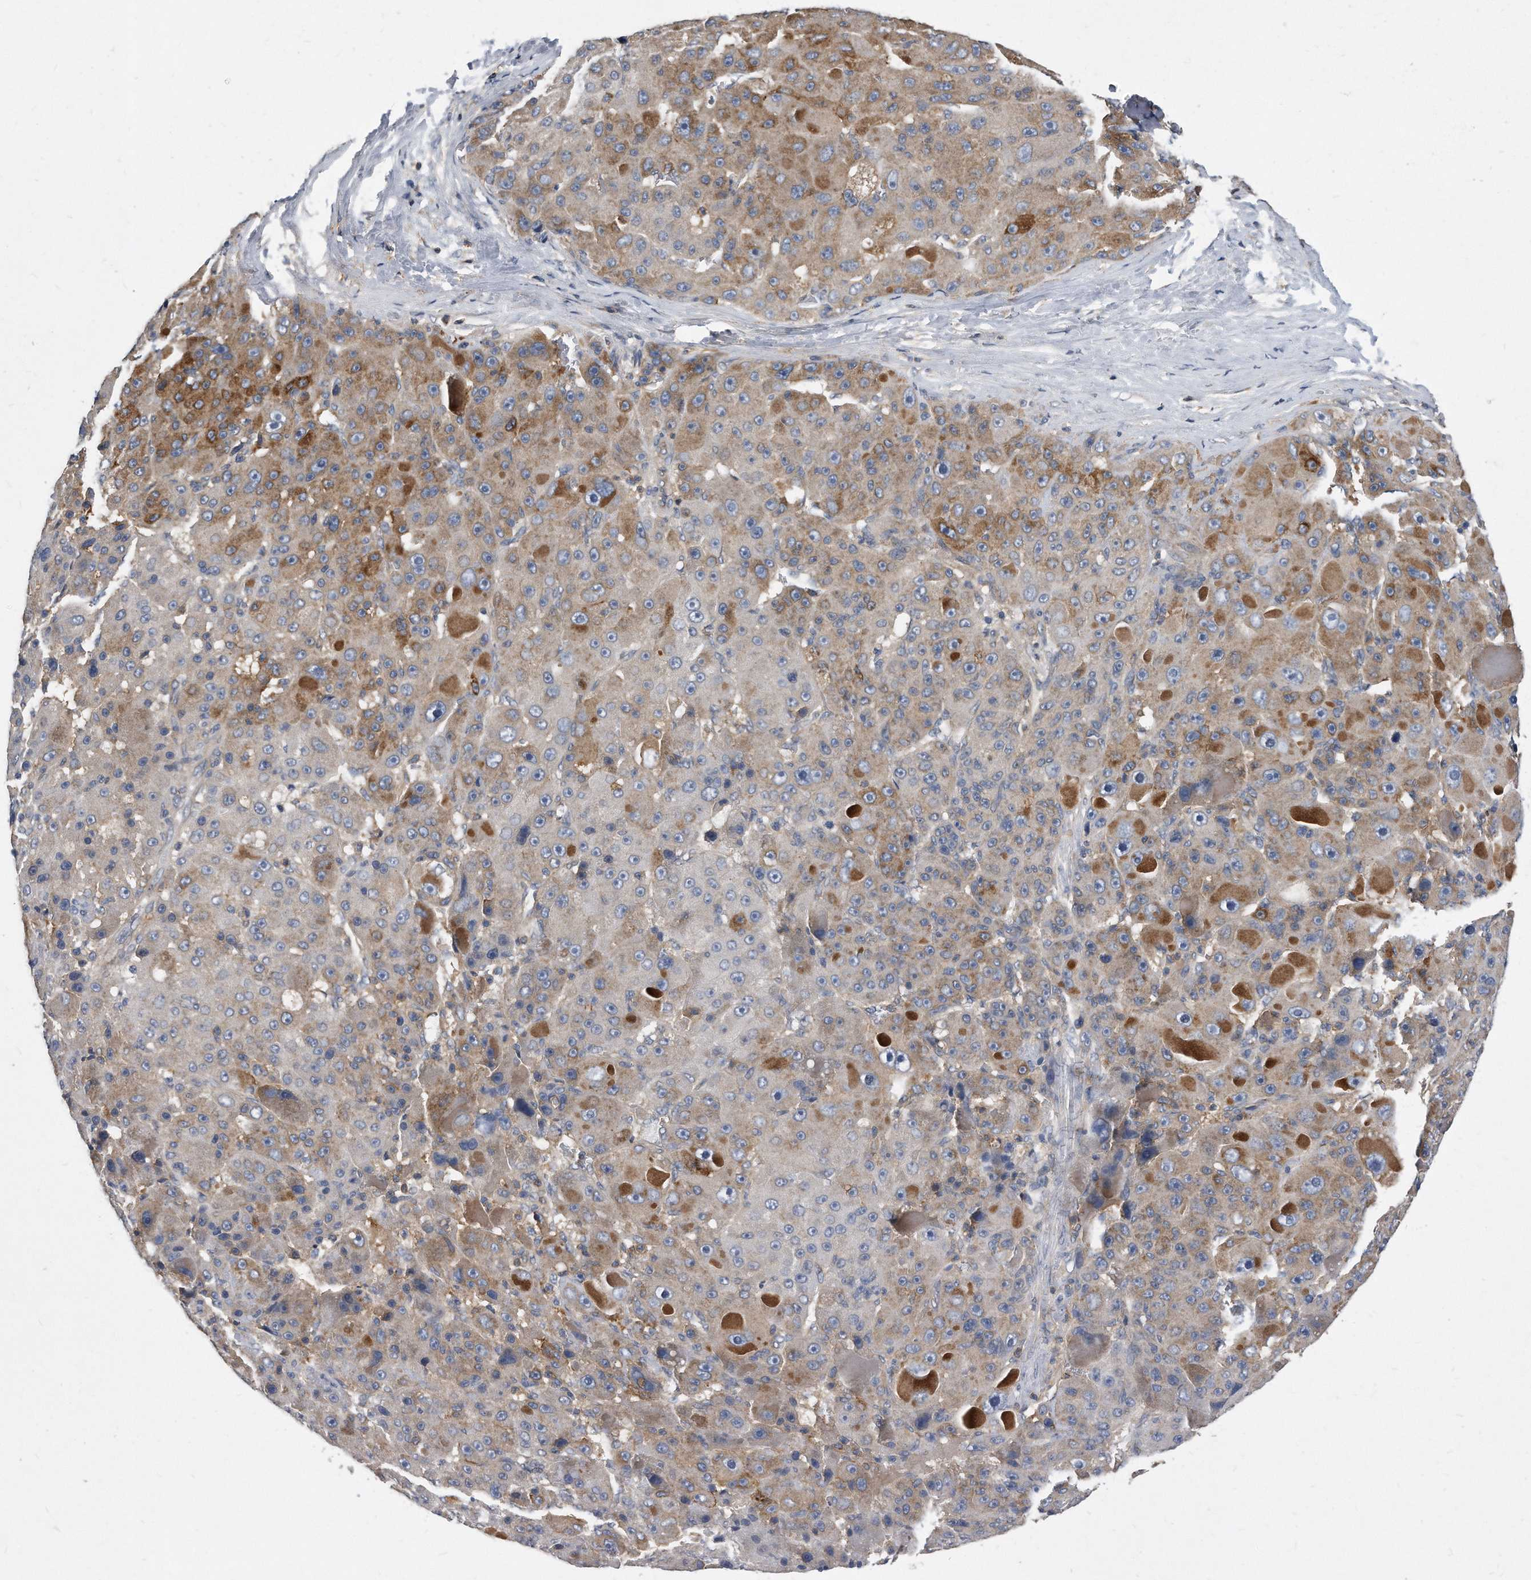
{"staining": {"intensity": "moderate", "quantity": "<25%", "location": "cytoplasmic/membranous"}, "tissue": "liver cancer", "cell_type": "Tumor cells", "image_type": "cancer", "snomed": [{"axis": "morphology", "description": "Carcinoma, Hepatocellular, NOS"}, {"axis": "topography", "description": "Liver"}], "caption": "High-magnification brightfield microscopy of hepatocellular carcinoma (liver) stained with DAB (3,3'-diaminobenzidine) (brown) and counterstained with hematoxylin (blue). tumor cells exhibit moderate cytoplasmic/membranous positivity is present in about<25% of cells. (brown staining indicates protein expression, while blue staining denotes nuclei).", "gene": "ATG5", "patient": {"sex": "male", "age": 76}}